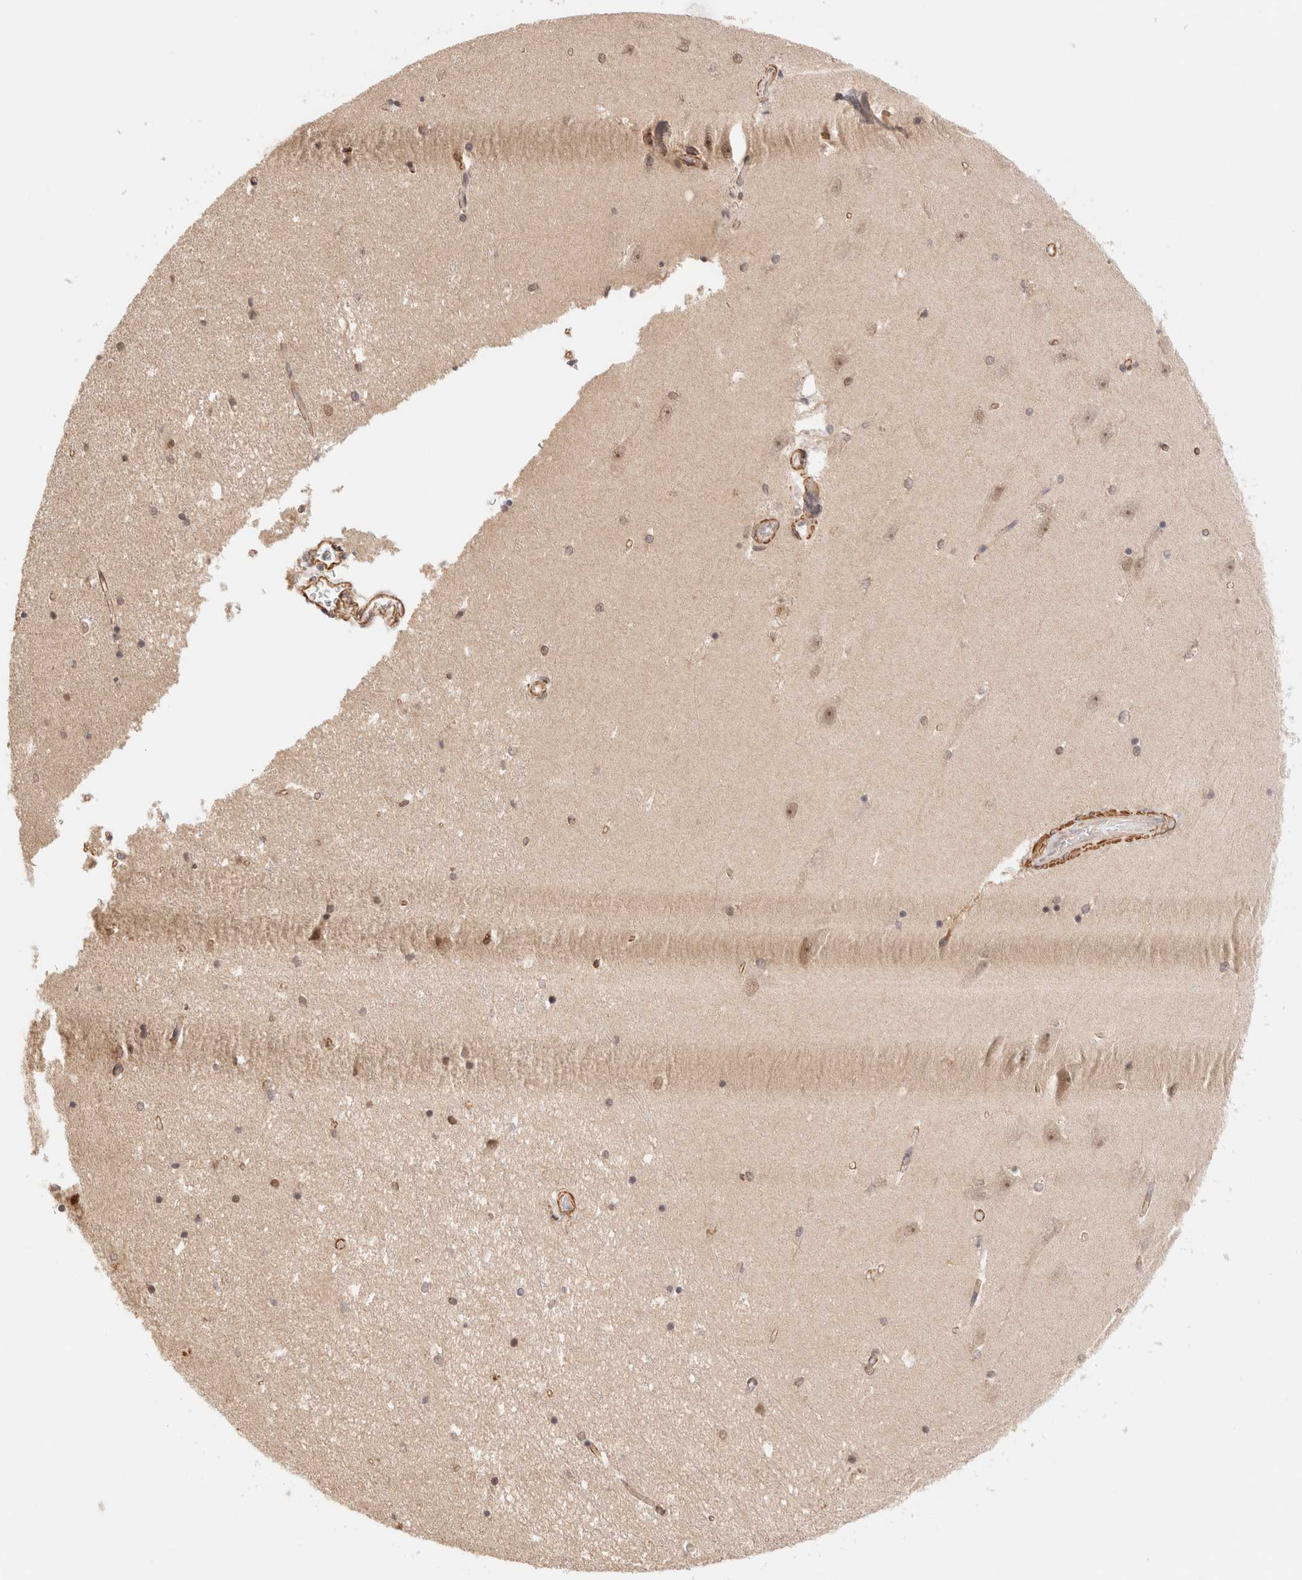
{"staining": {"intensity": "weak", "quantity": ">75%", "location": "nuclear"}, "tissue": "hippocampus", "cell_type": "Glial cells", "image_type": "normal", "snomed": [{"axis": "morphology", "description": "Normal tissue, NOS"}, {"axis": "topography", "description": "Hippocampus"}], "caption": "Immunohistochemistry image of benign hippocampus: human hippocampus stained using immunohistochemistry (IHC) reveals low levels of weak protein expression localized specifically in the nuclear of glial cells, appearing as a nuclear brown color.", "gene": "BRPF3", "patient": {"sex": "male", "age": 45}}